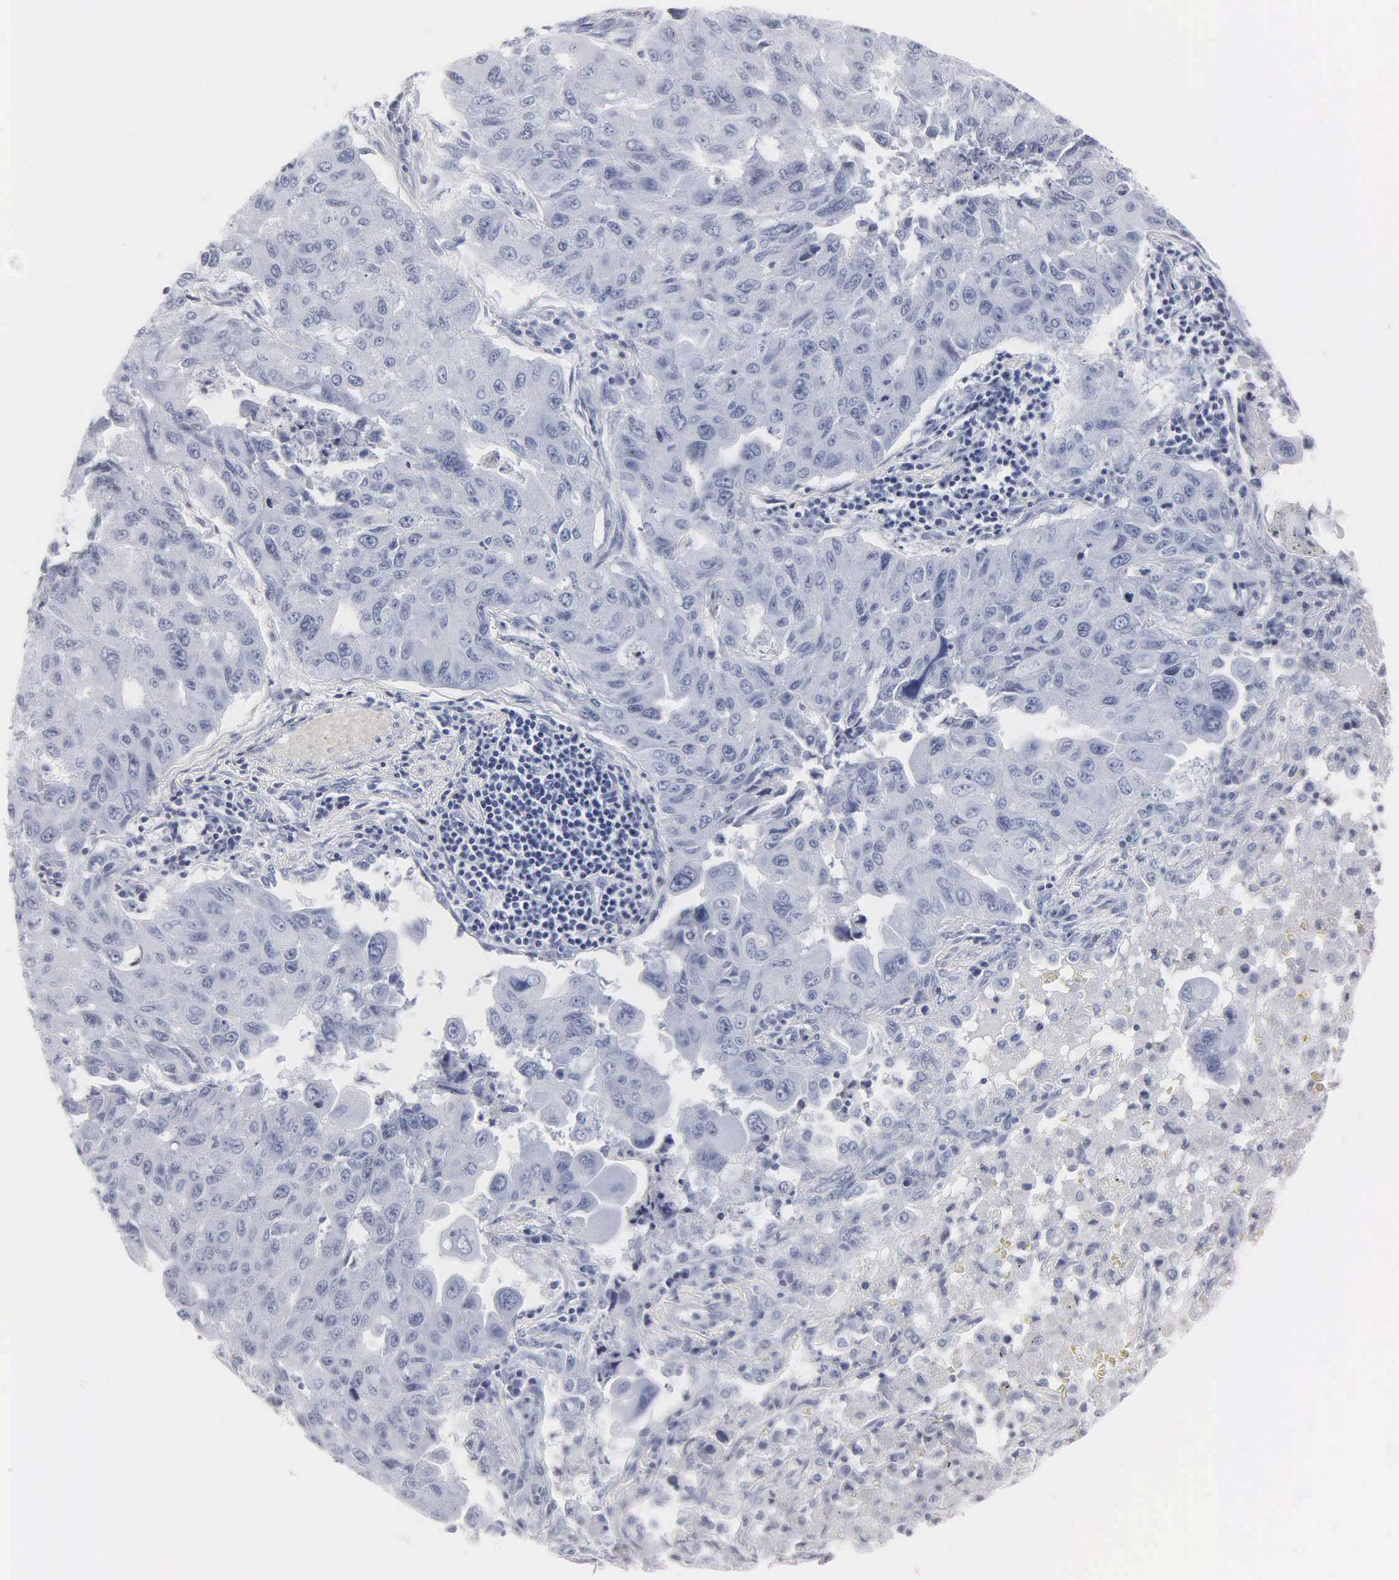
{"staining": {"intensity": "negative", "quantity": "none", "location": "none"}, "tissue": "lung cancer", "cell_type": "Tumor cells", "image_type": "cancer", "snomed": [{"axis": "morphology", "description": "Adenocarcinoma, NOS"}, {"axis": "topography", "description": "Lung"}], "caption": "Immunohistochemistry micrograph of human lung adenocarcinoma stained for a protein (brown), which shows no expression in tumor cells. (DAB (3,3'-diaminobenzidine) immunohistochemistry, high magnification).", "gene": "MB", "patient": {"sex": "male", "age": 64}}